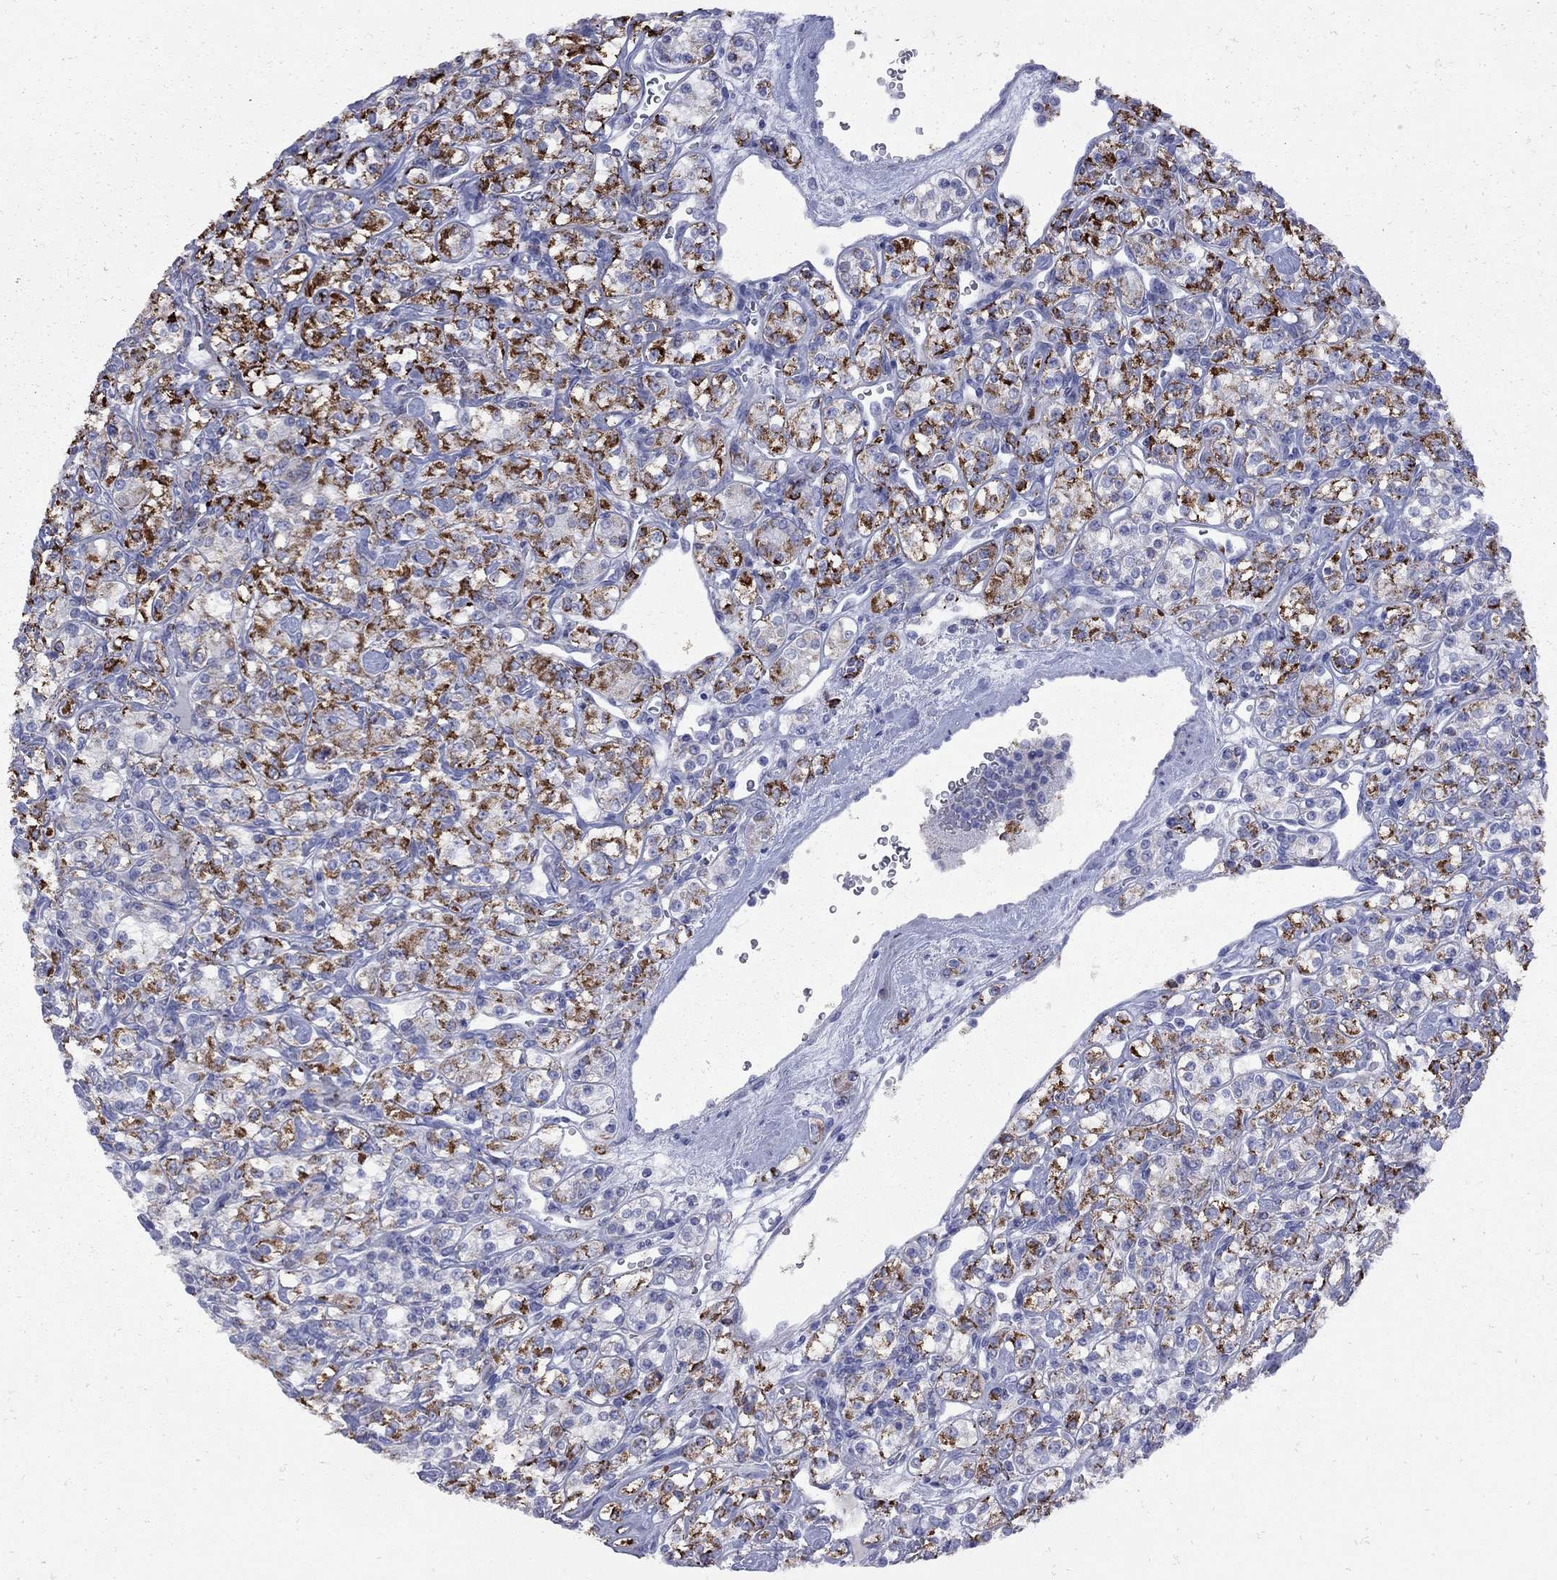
{"staining": {"intensity": "strong", "quantity": "25%-75%", "location": "cytoplasmic/membranous"}, "tissue": "renal cancer", "cell_type": "Tumor cells", "image_type": "cancer", "snomed": [{"axis": "morphology", "description": "Adenocarcinoma, NOS"}, {"axis": "topography", "description": "Kidney"}], "caption": "High-power microscopy captured an immunohistochemistry (IHC) image of renal adenocarcinoma, revealing strong cytoplasmic/membranous positivity in approximately 25%-75% of tumor cells.", "gene": "SESTD1", "patient": {"sex": "male", "age": 77}}